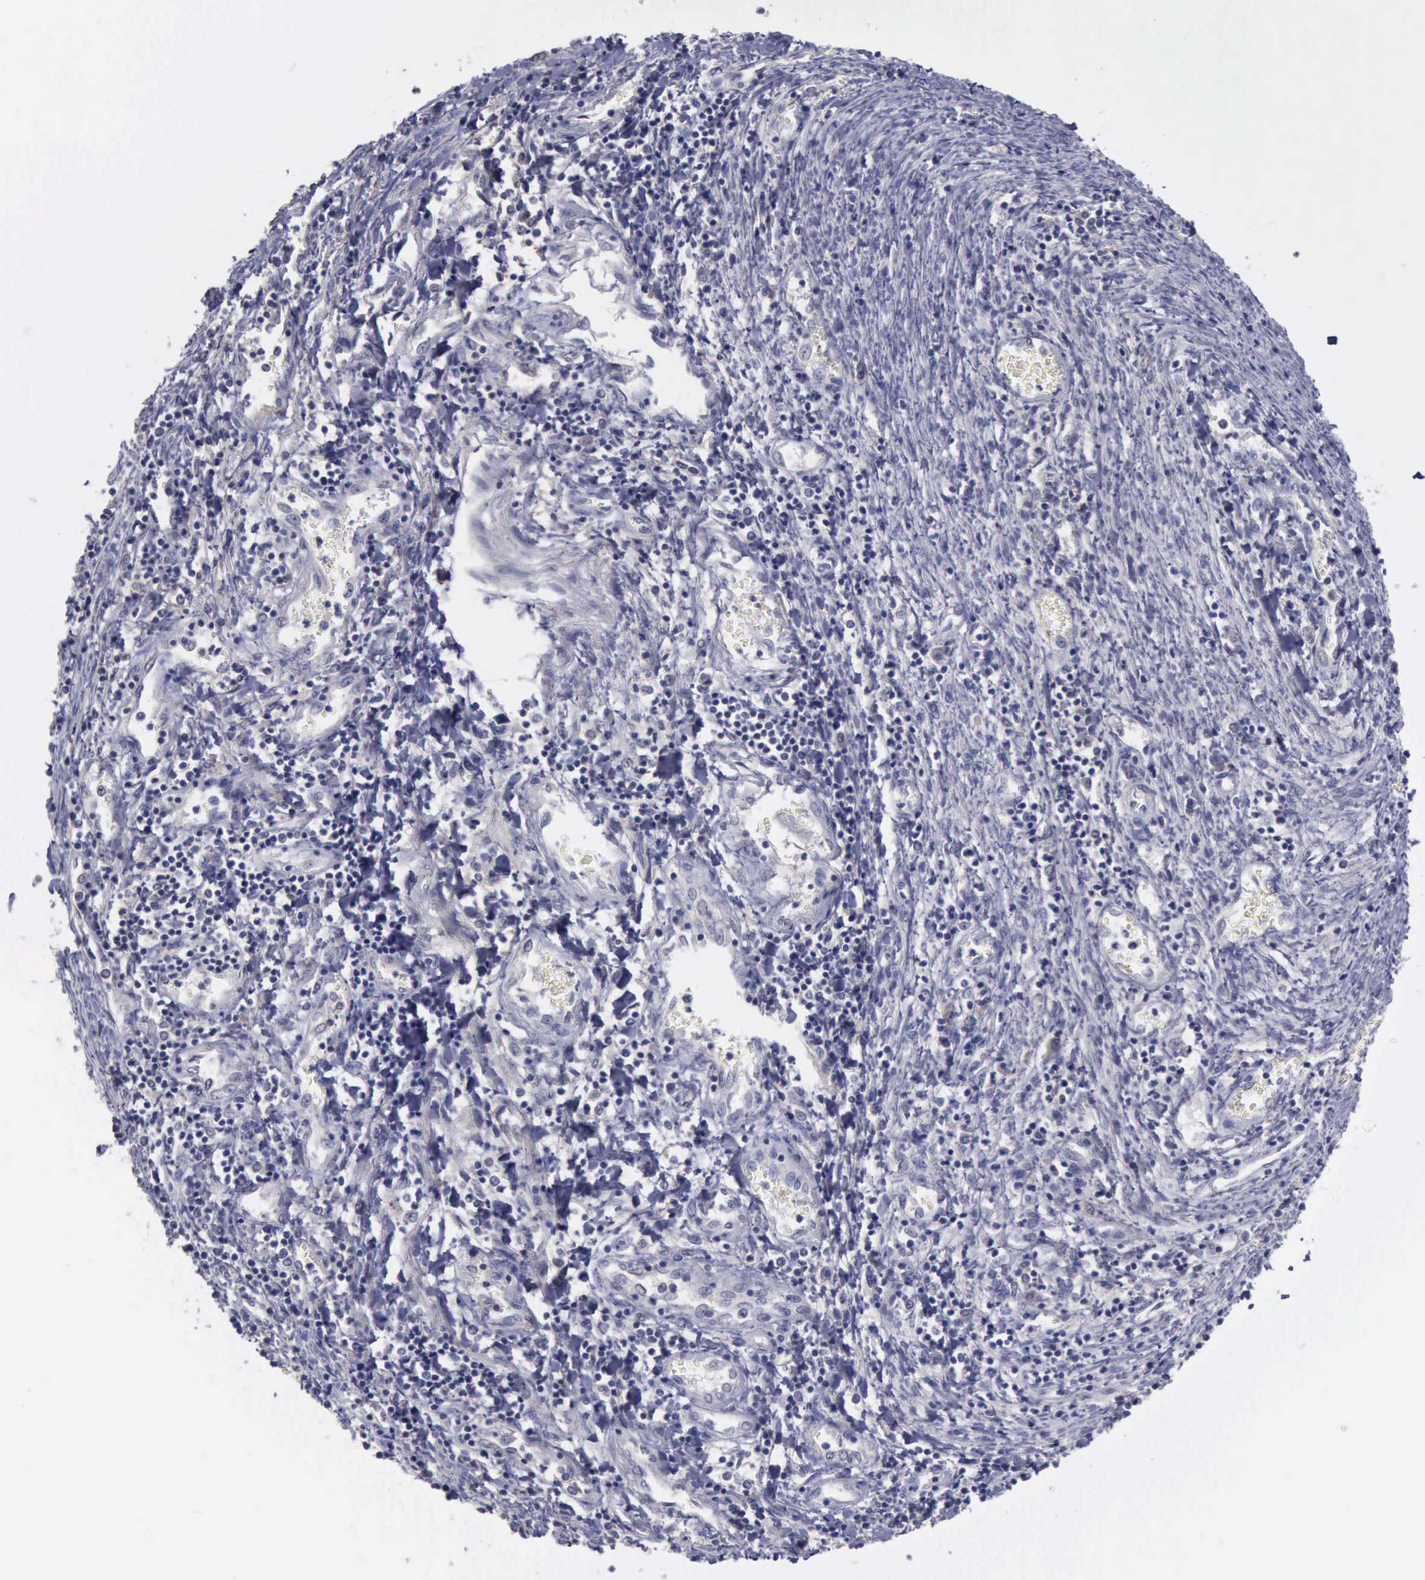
{"staining": {"intensity": "negative", "quantity": "none", "location": "none"}, "tissue": "liver cancer", "cell_type": "Tumor cells", "image_type": "cancer", "snomed": [{"axis": "morphology", "description": "Carcinoma, Hepatocellular, NOS"}, {"axis": "topography", "description": "Liver"}], "caption": "Protein analysis of liver cancer shows no significant staining in tumor cells. (Brightfield microscopy of DAB immunohistochemistry at high magnification).", "gene": "PHKA1", "patient": {"sex": "male", "age": 24}}